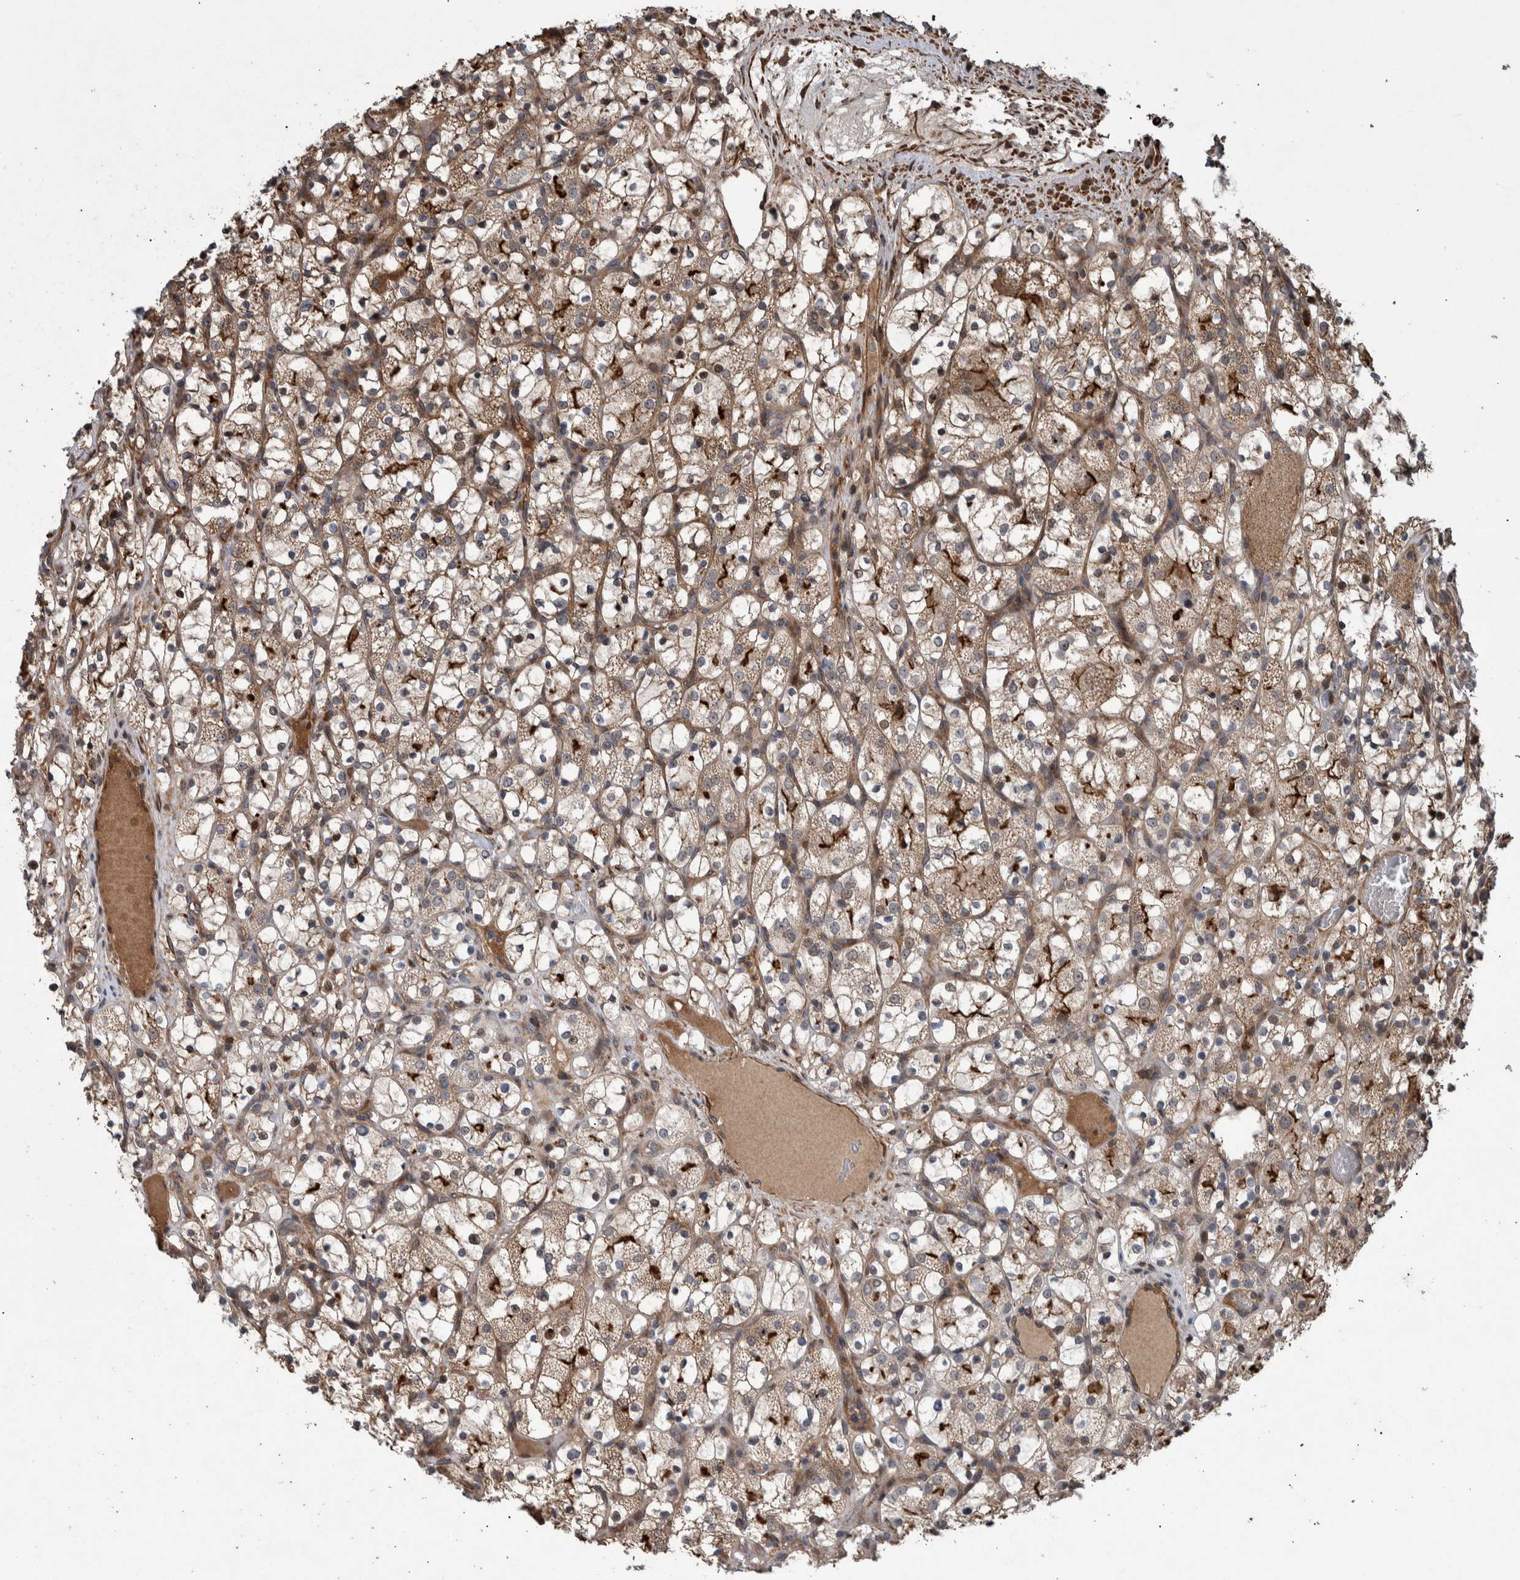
{"staining": {"intensity": "moderate", "quantity": ">75%", "location": "cytoplasmic/membranous"}, "tissue": "renal cancer", "cell_type": "Tumor cells", "image_type": "cancer", "snomed": [{"axis": "morphology", "description": "Adenocarcinoma, NOS"}, {"axis": "topography", "description": "Kidney"}], "caption": "Renal cancer (adenocarcinoma) stained for a protein (brown) shows moderate cytoplasmic/membranous positive staining in about >75% of tumor cells.", "gene": "B3GNTL1", "patient": {"sex": "female", "age": 69}}